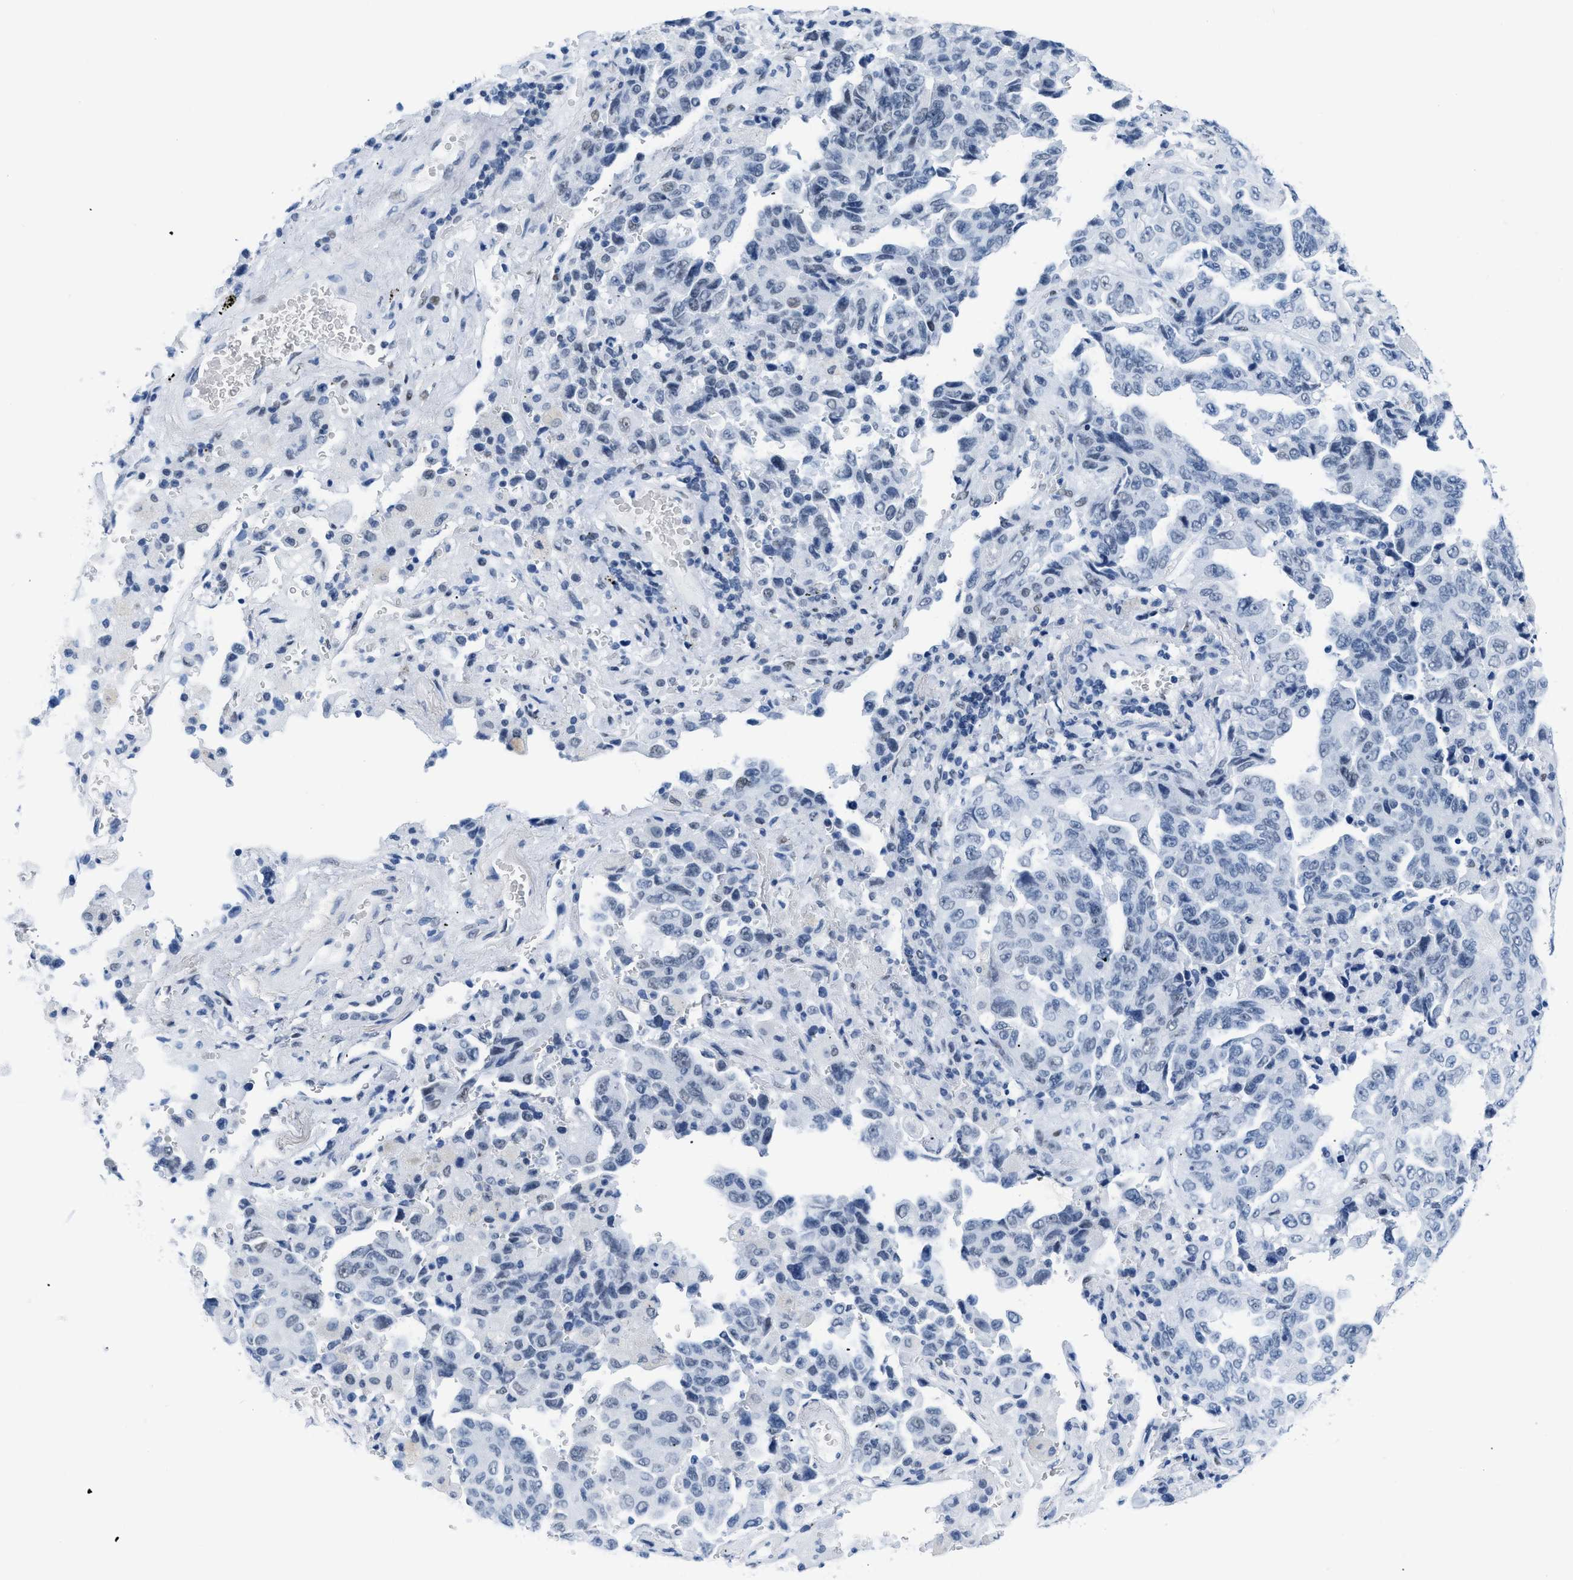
{"staining": {"intensity": "negative", "quantity": "none", "location": "none"}, "tissue": "lung cancer", "cell_type": "Tumor cells", "image_type": "cancer", "snomed": [{"axis": "morphology", "description": "Adenocarcinoma, NOS"}, {"axis": "topography", "description": "Lung"}], "caption": "The immunohistochemistry (IHC) image has no significant staining in tumor cells of lung cancer tissue.", "gene": "CTBP1", "patient": {"sex": "female", "age": 51}}